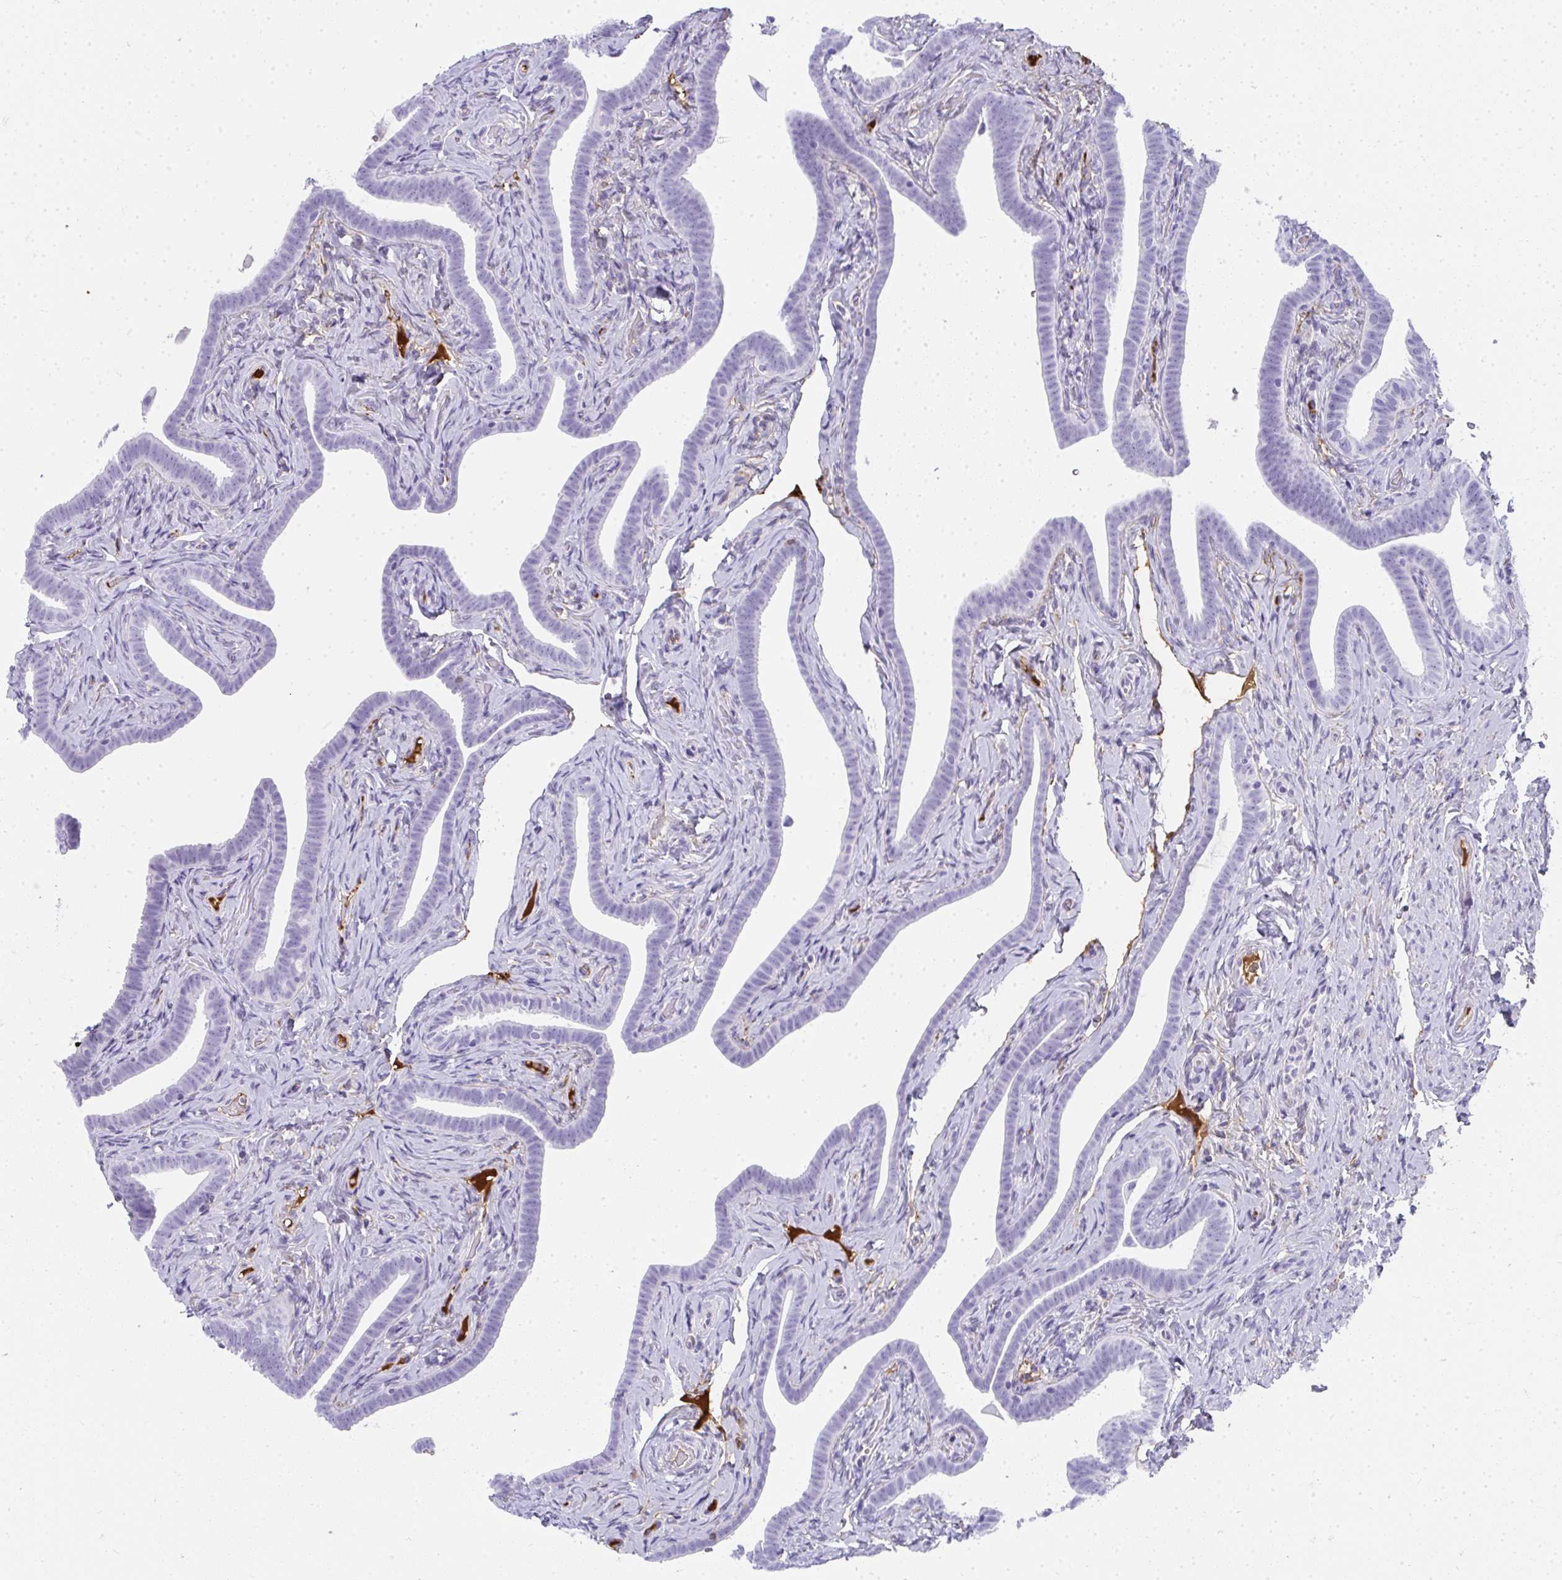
{"staining": {"intensity": "negative", "quantity": "none", "location": "none"}, "tissue": "fallopian tube", "cell_type": "Glandular cells", "image_type": "normal", "snomed": [{"axis": "morphology", "description": "Normal tissue, NOS"}, {"axis": "topography", "description": "Fallopian tube"}], "caption": "Immunohistochemistry photomicrograph of unremarkable fallopian tube: human fallopian tube stained with DAB (3,3'-diaminobenzidine) reveals no significant protein staining in glandular cells.", "gene": "ZSWIM3", "patient": {"sex": "female", "age": 69}}